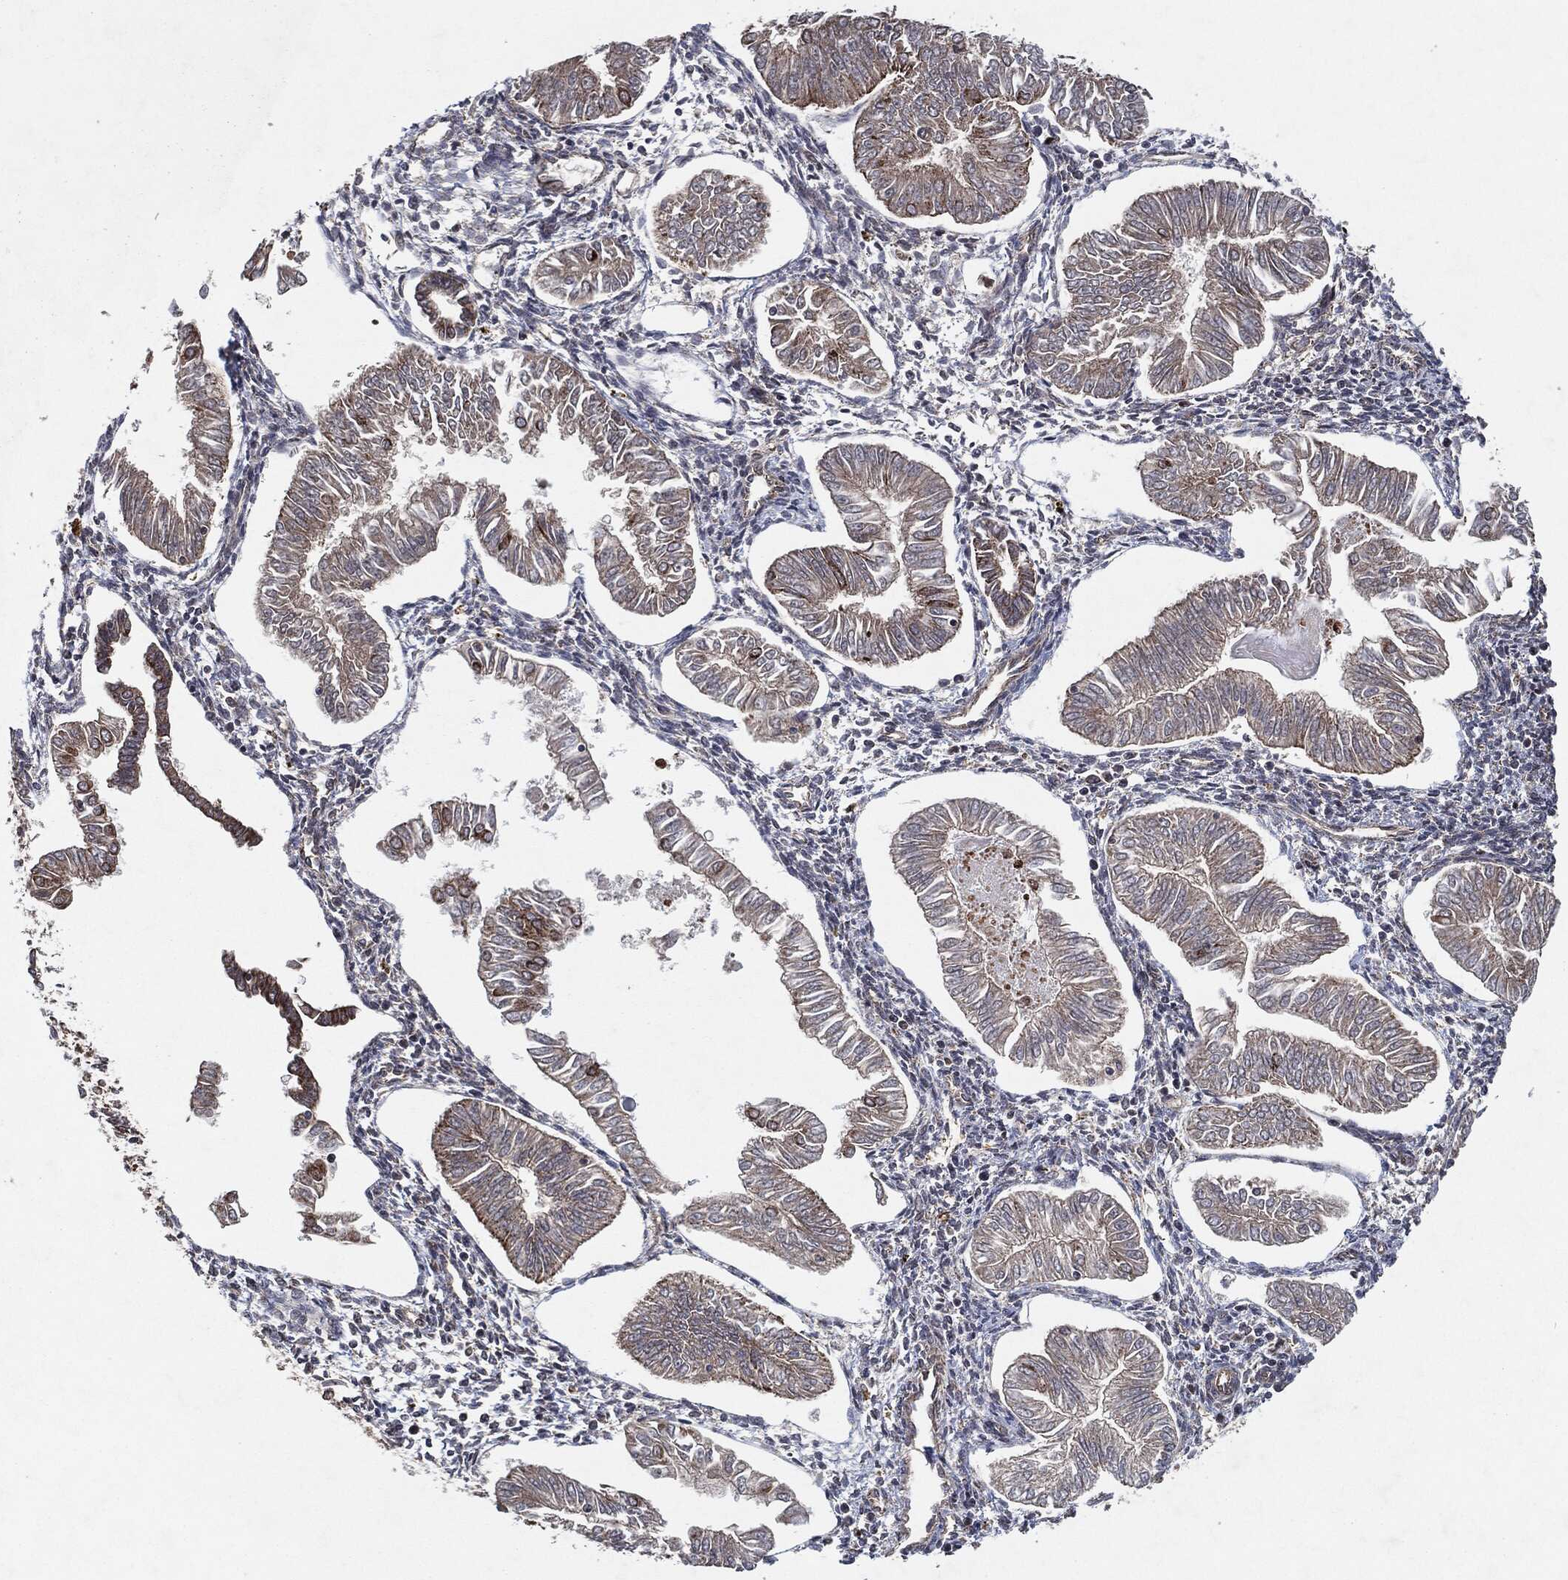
{"staining": {"intensity": "negative", "quantity": "none", "location": "none"}, "tissue": "endometrial cancer", "cell_type": "Tumor cells", "image_type": "cancer", "snomed": [{"axis": "morphology", "description": "Adenocarcinoma, NOS"}, {"axis": "topography", "description": "Endometrium"}], "caption": "Tumor cells show no significant protein positivity in endometrial cancer.", "gene": "BCAR1", "patient": {"sex": "female", "age": 53}}